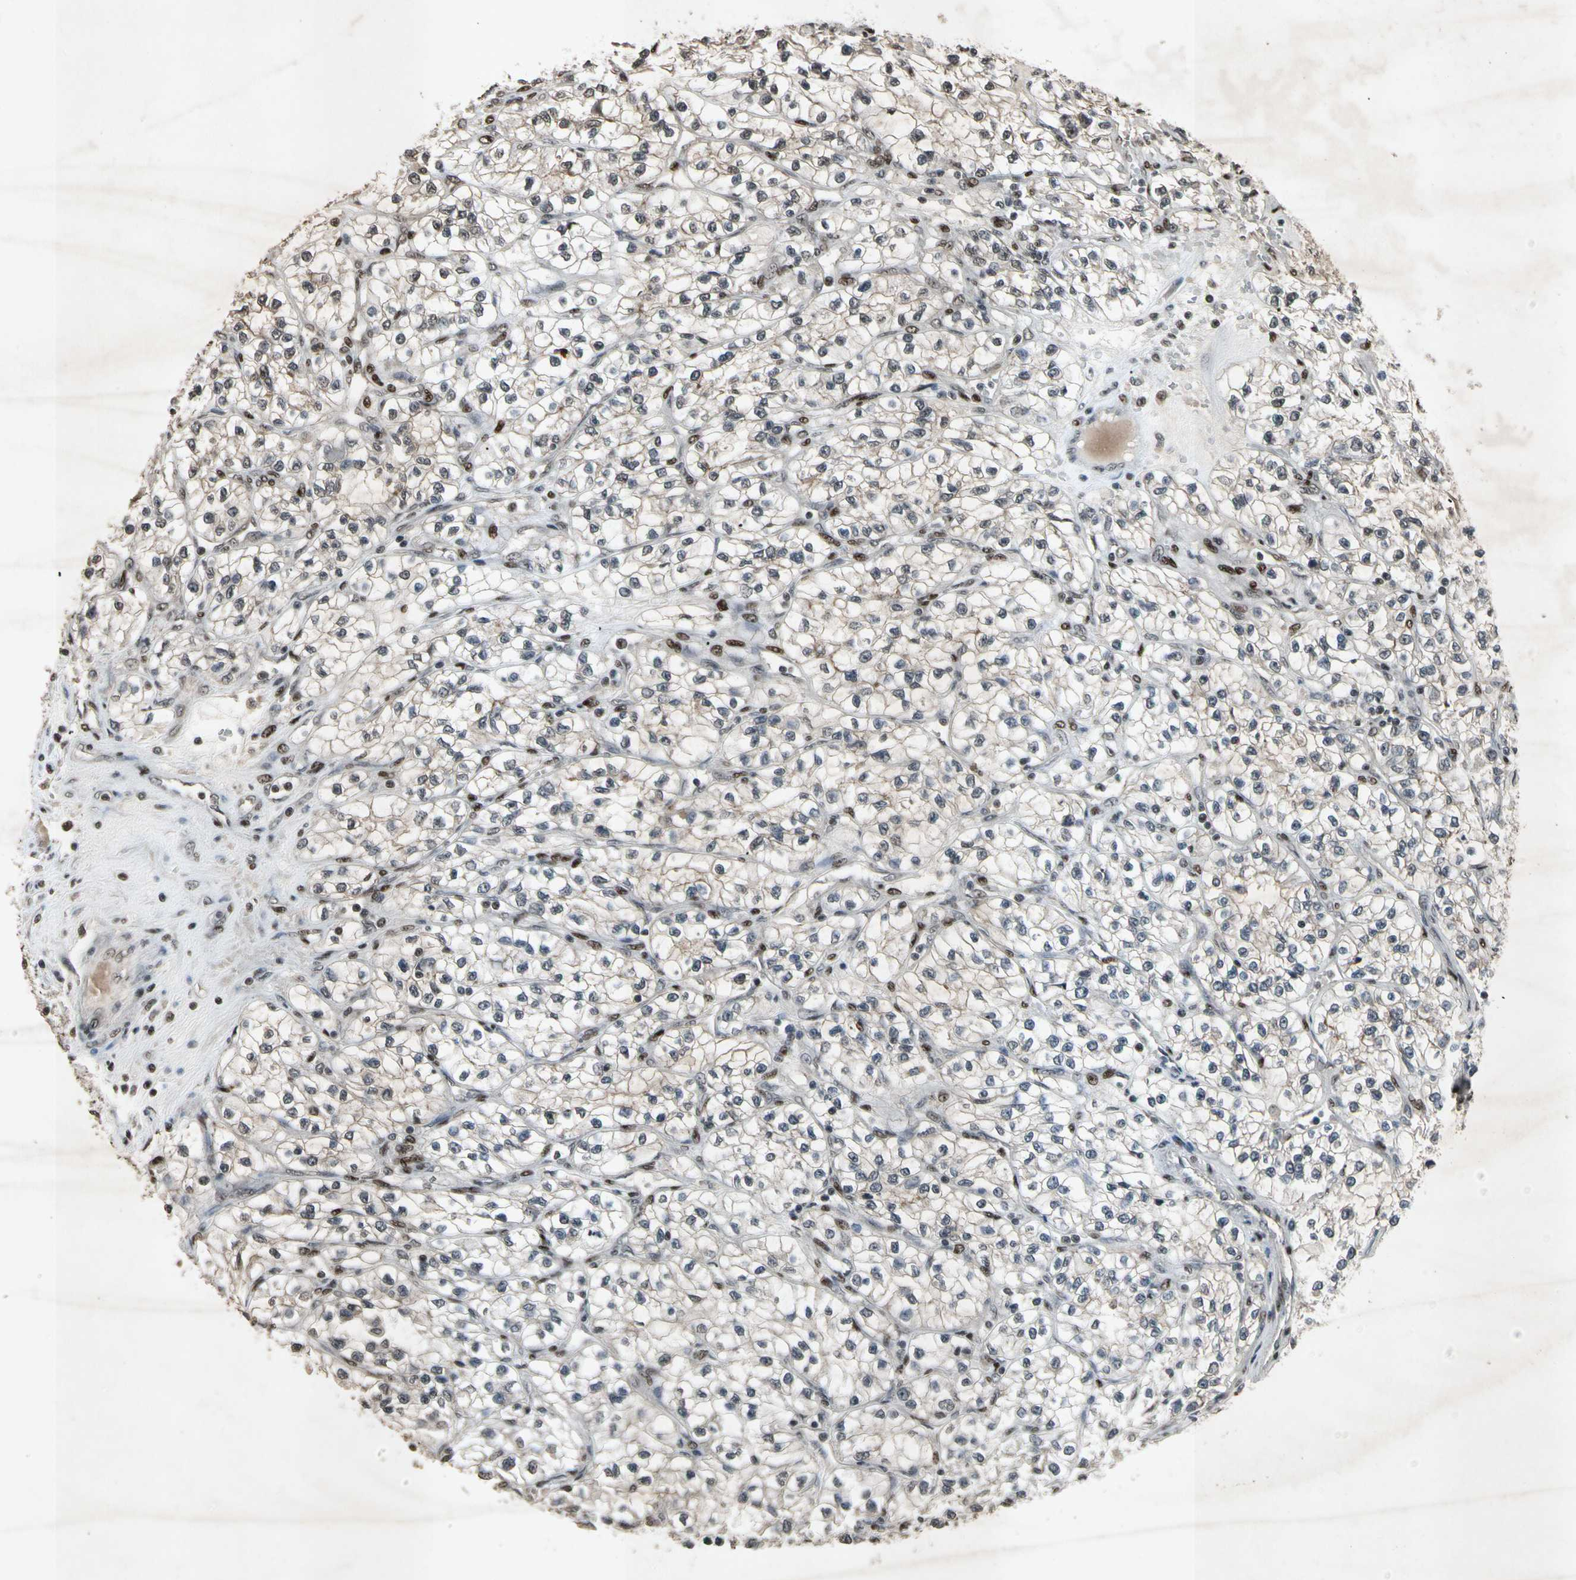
{"staining": {"intensity": "moderate", "quantity": "25%-75%", "location": "nuclear"}, "tissue": "renal cancer", "cell_type": "Tumor cells", "image_type": "cancer", "snomed": [{"axis": "morphology", "description": "Adenocarcinoma, NOS"}, {"axis": "topography", "description": "Kidney"}], "caption": "Renal cancer stained for a protein demonstrates moderate nuclear positivity in tumor cells.", "gene": "TBX2", "patient": {"sex": "female", "age": 57}}